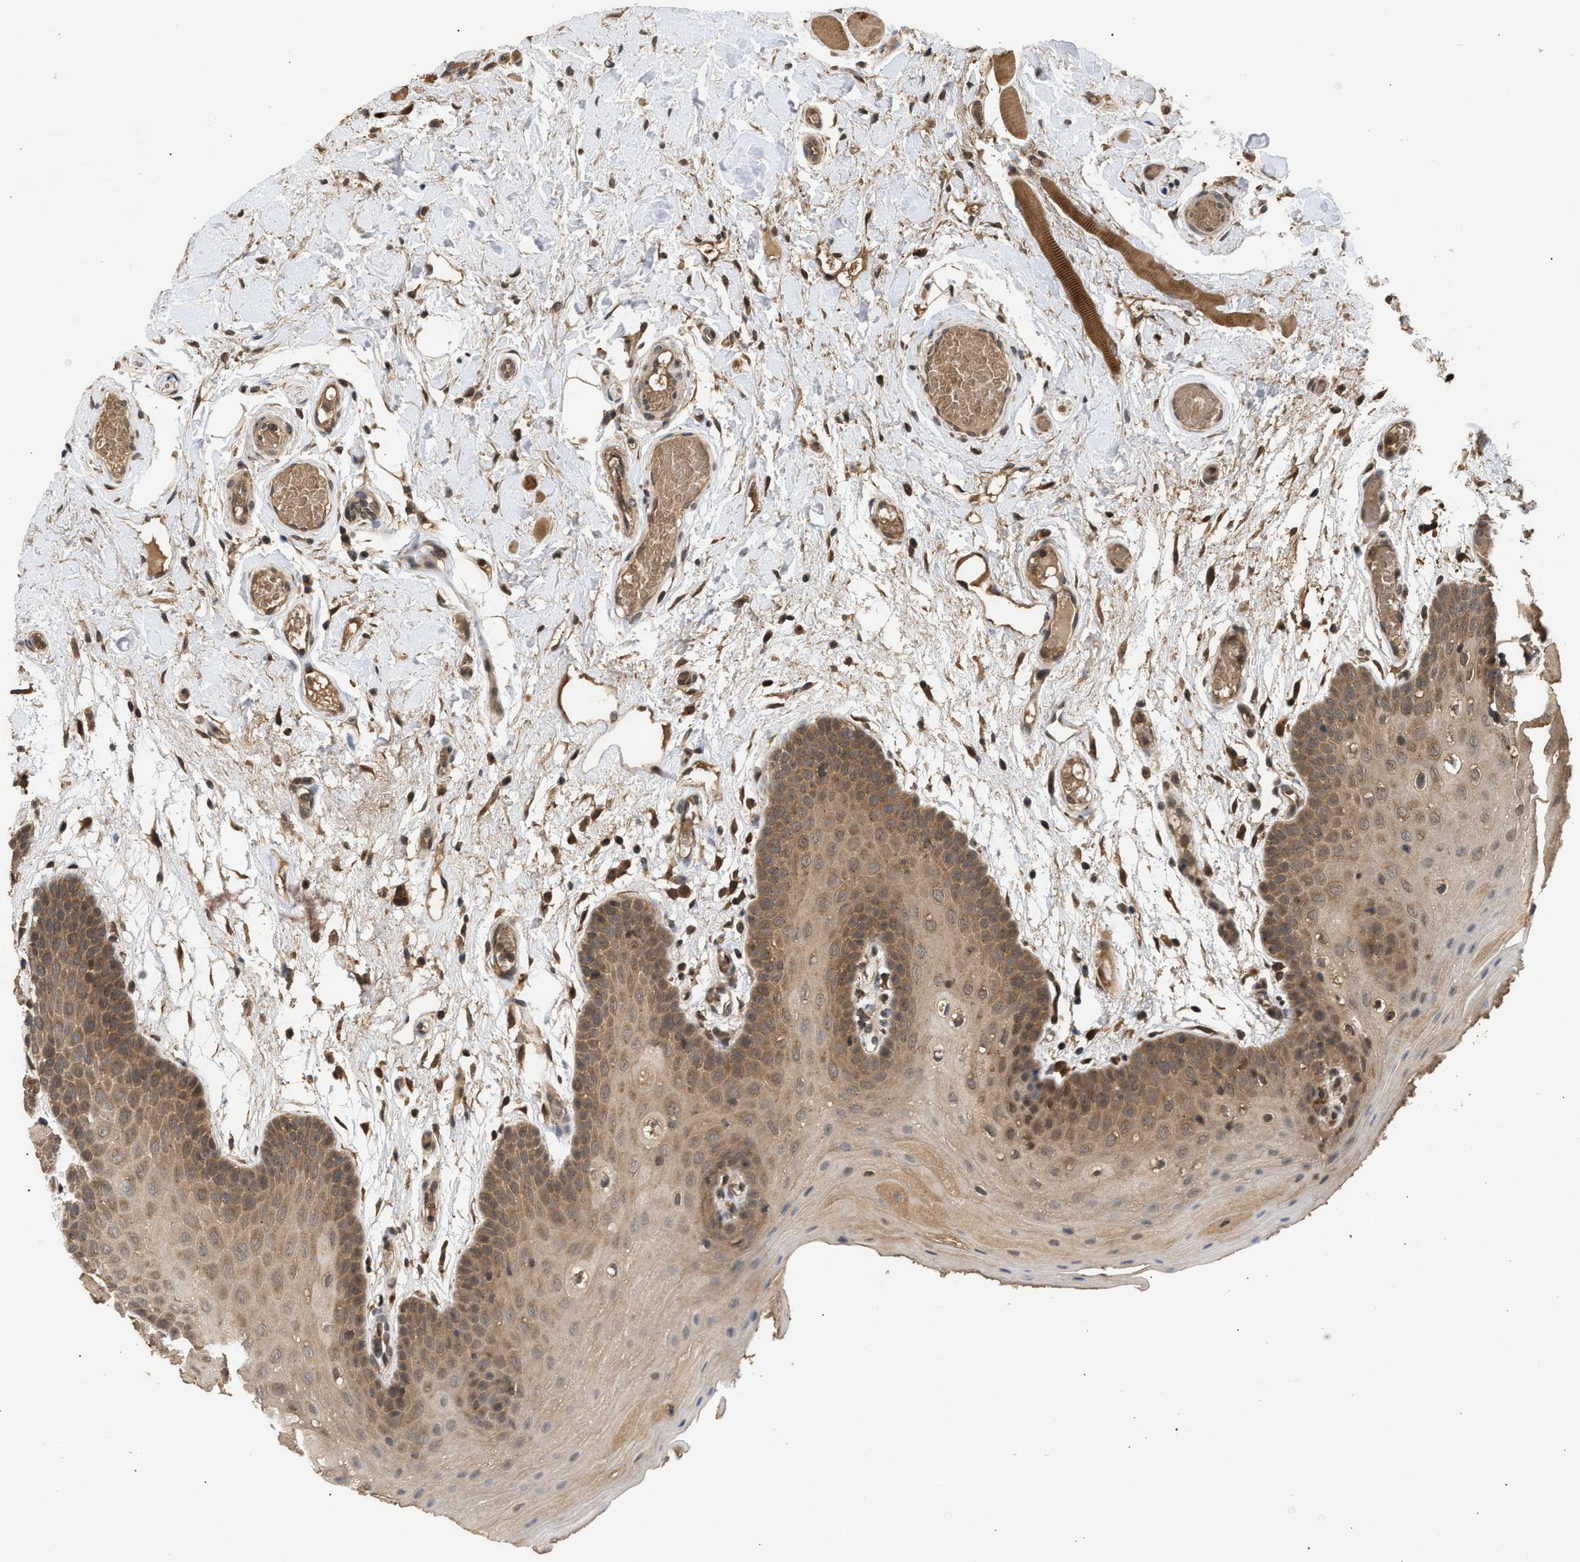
{"staining": {"intensity": "moderate", "quantity": ">75%", "location": "cytoplasmic/membranous,nuclear"}, "tissue": "oral mucosa", "cell_type": "Squamous epithelial cells", "image_type": "normal", "snomed": [{"axis": "morphology", "description": "Normal tissue, NOS"}, {"axis": "morphology", "description": "Squamous cell carcinoma, NOS"}, {"axis": "topography", "description": "Oral tissue"}, {"axis": "topography", "description": "Head-Neck"}], "caption": "Moderate cytoplasmic/membranous,nuclear protein expression is present in approximately >75% of squamous epithelial cells in oral mucosa.", "gene": "FITM1", "patient": {"sex": "male", "age": 71}}